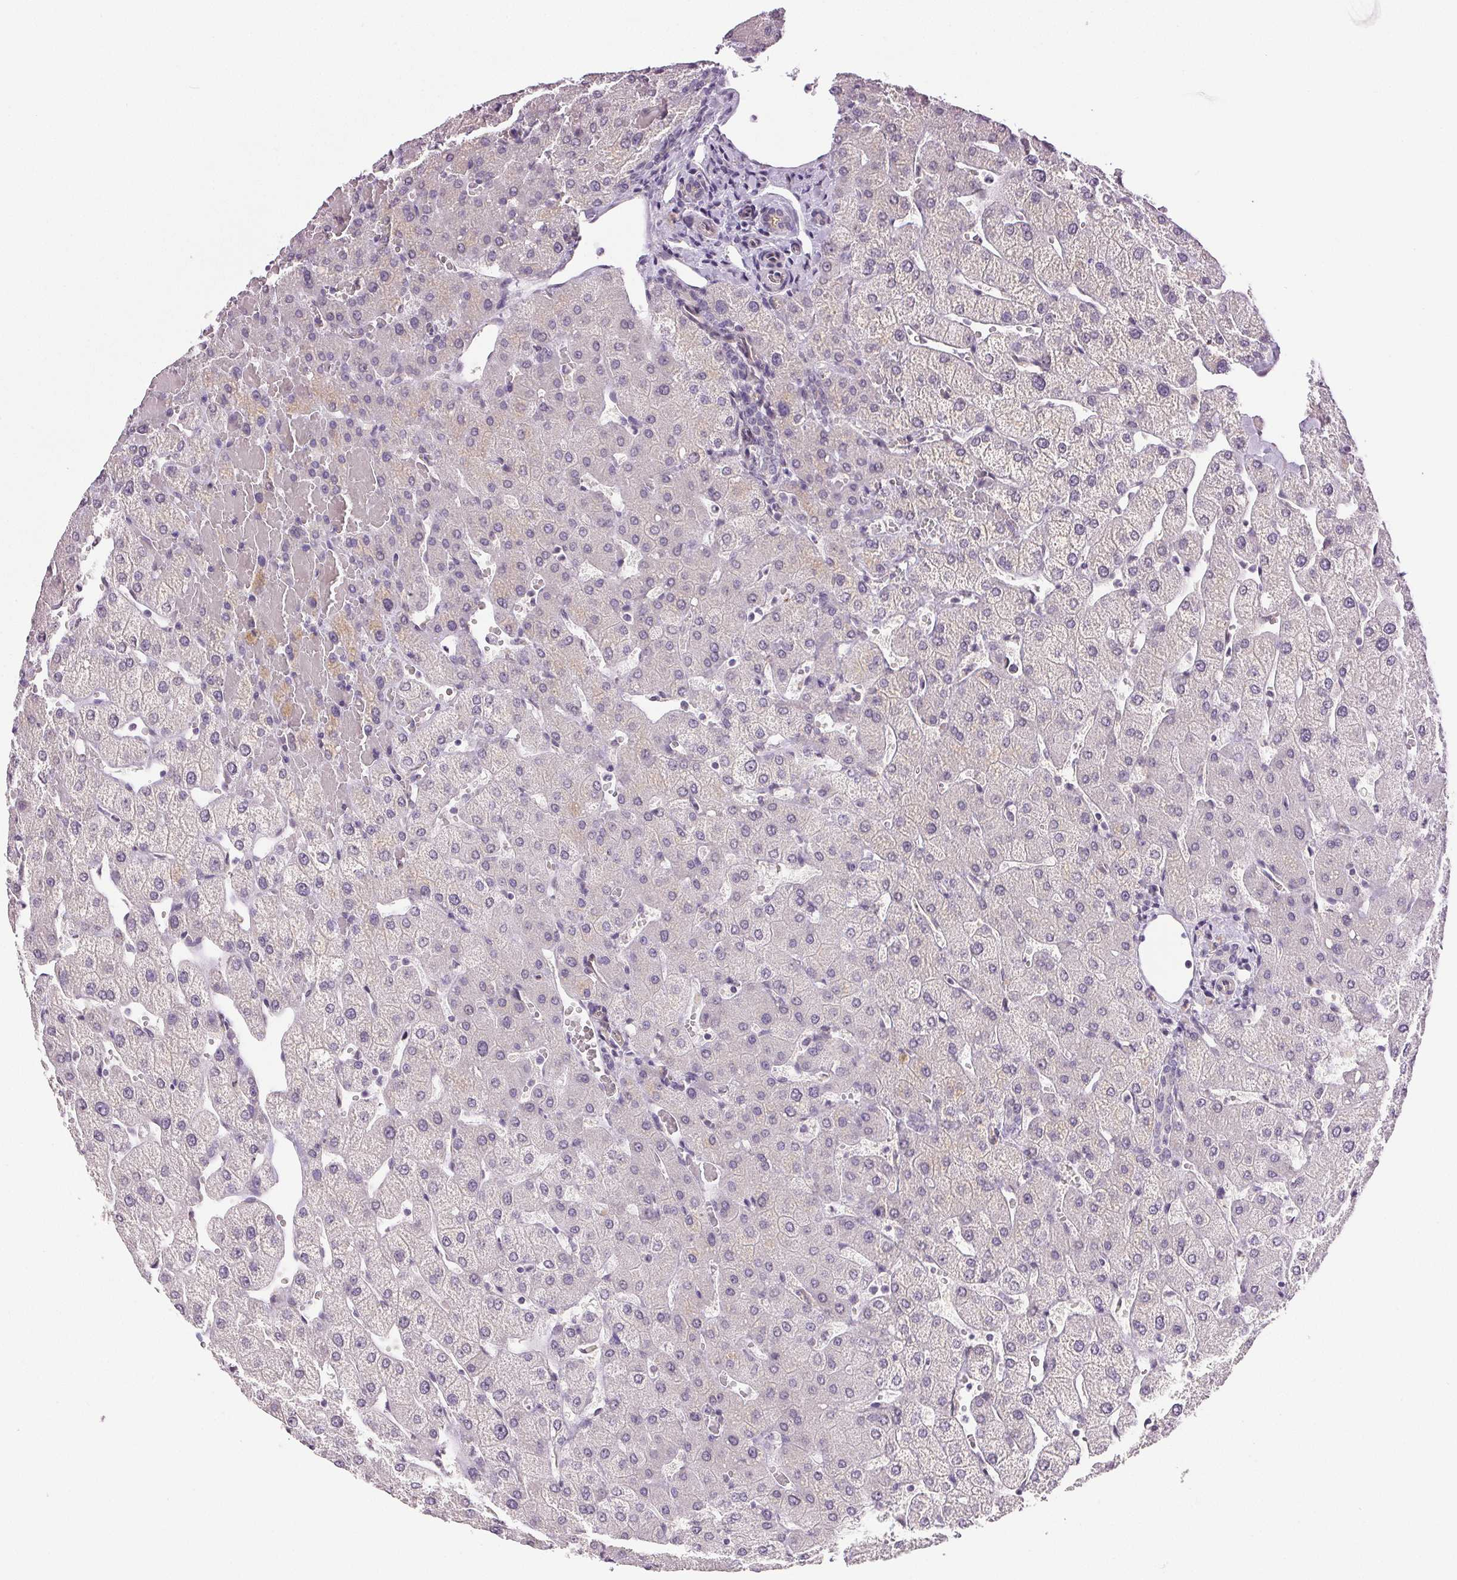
{"staining": {"intensity": "negative", "quantity": "none", "location": "none"}, "tissue": "liver", "cell_type": "Cholangiocytes", "image_type": "normal", "snomed": [{"axis": "morphology", "description": "Normal tissue, NOS"}, {"axis": "topography", "description": "Liver"}], "caption": "The immunohistochemistry (IHC) photomicrograph has no significant positivity in cholangiocytes of liver. (DAB immunohistochemistry with hematoxylin counter stain).", "gene": "PLCB1", "patient": {"sex": "female", "age": 54}}